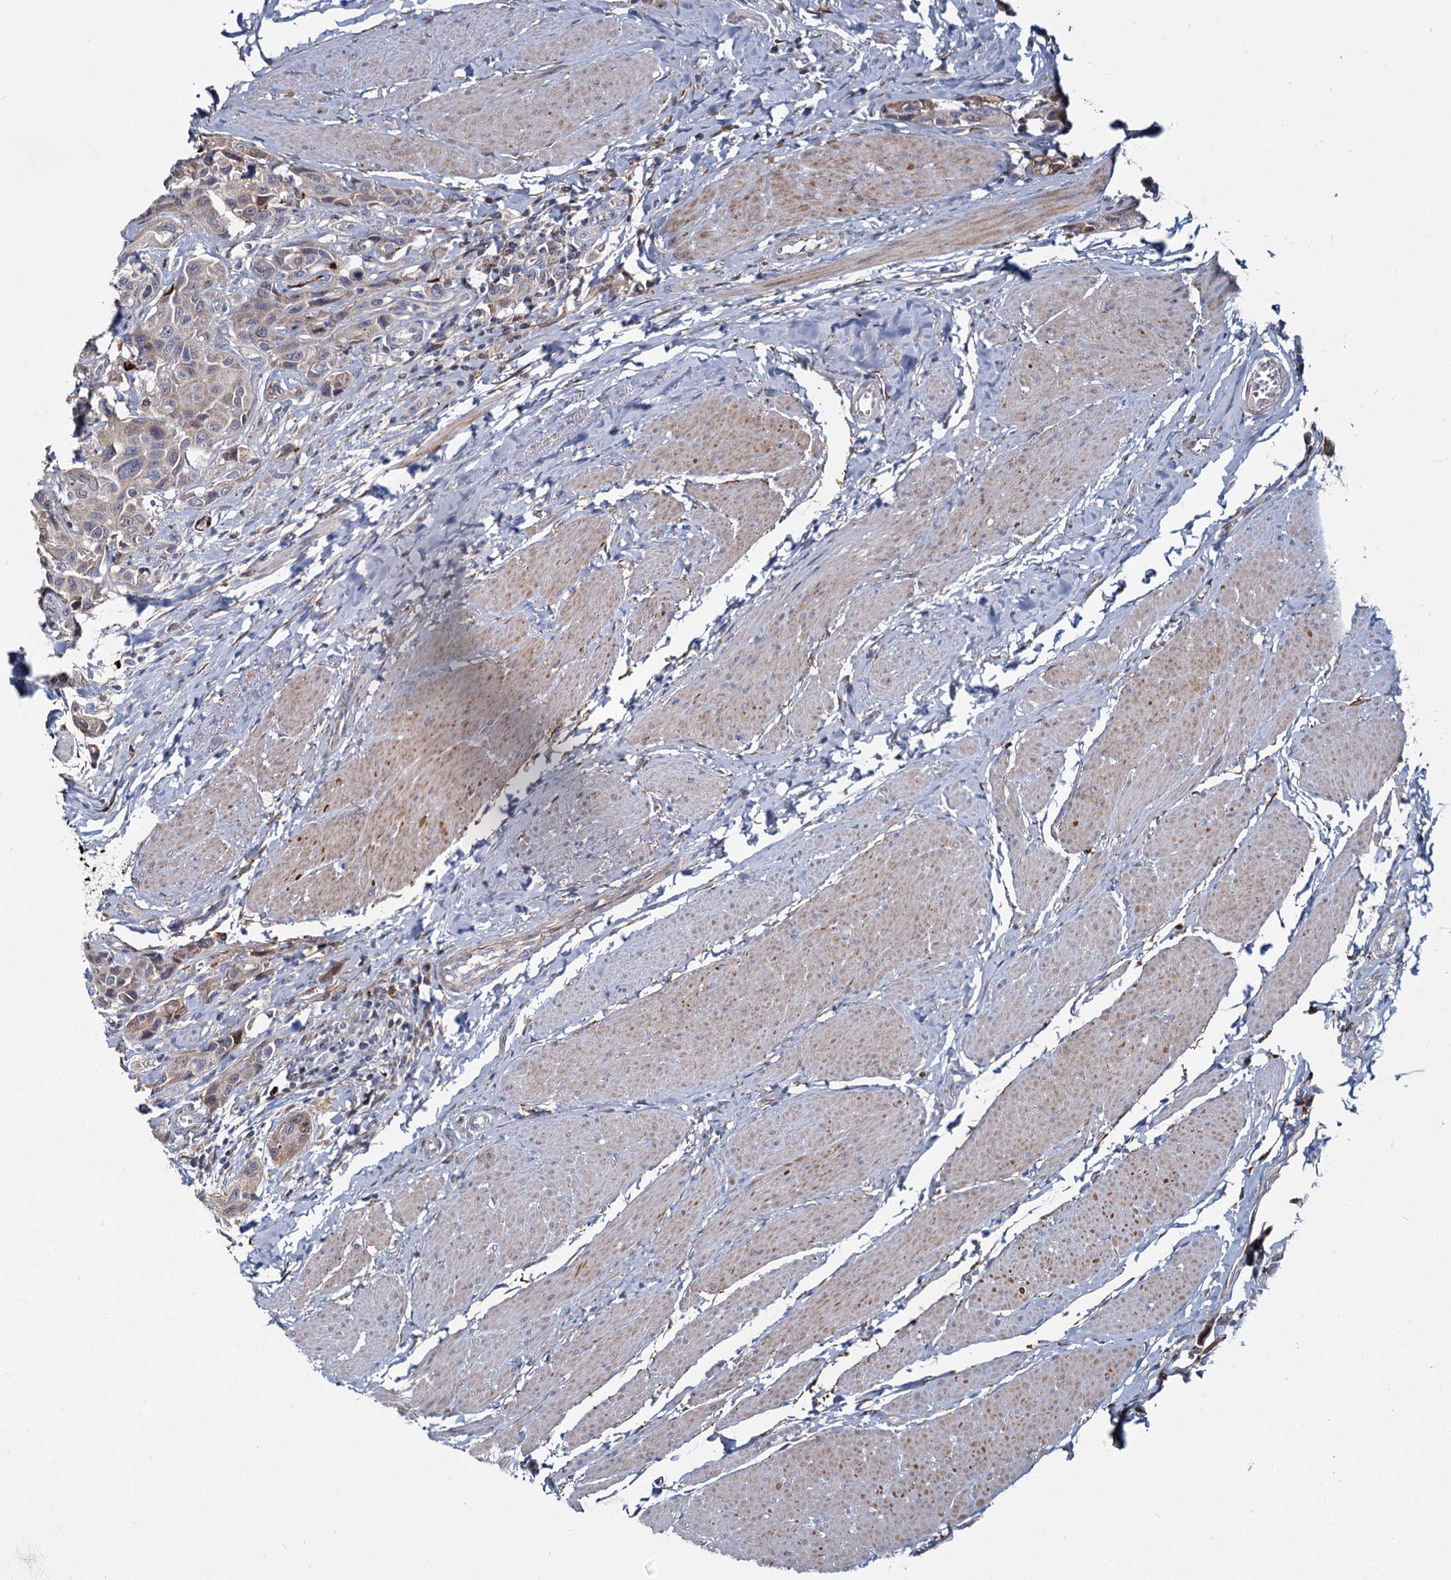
{"staining": {"intensity": "weak", "quantity": "<25%", "location": "cytoplasmic/membranous"}, "tissue": "urothelial cancer", "cell_type": "Tumor cells", "image_type": "cancer", "snomed": [{"axis": "morphology", "description": "Urothelial carcinoma, High grade"}, {"axis": "topography", "description": "Urinary bladder"}], "caption": "High power microscopy histopathology image of an IHC photomicrograph of urothelial cancer, revealing no significant staining in tumor cells.", "gene": "DCUN1D2", "patient": {"sex": "male", "age": 50}}